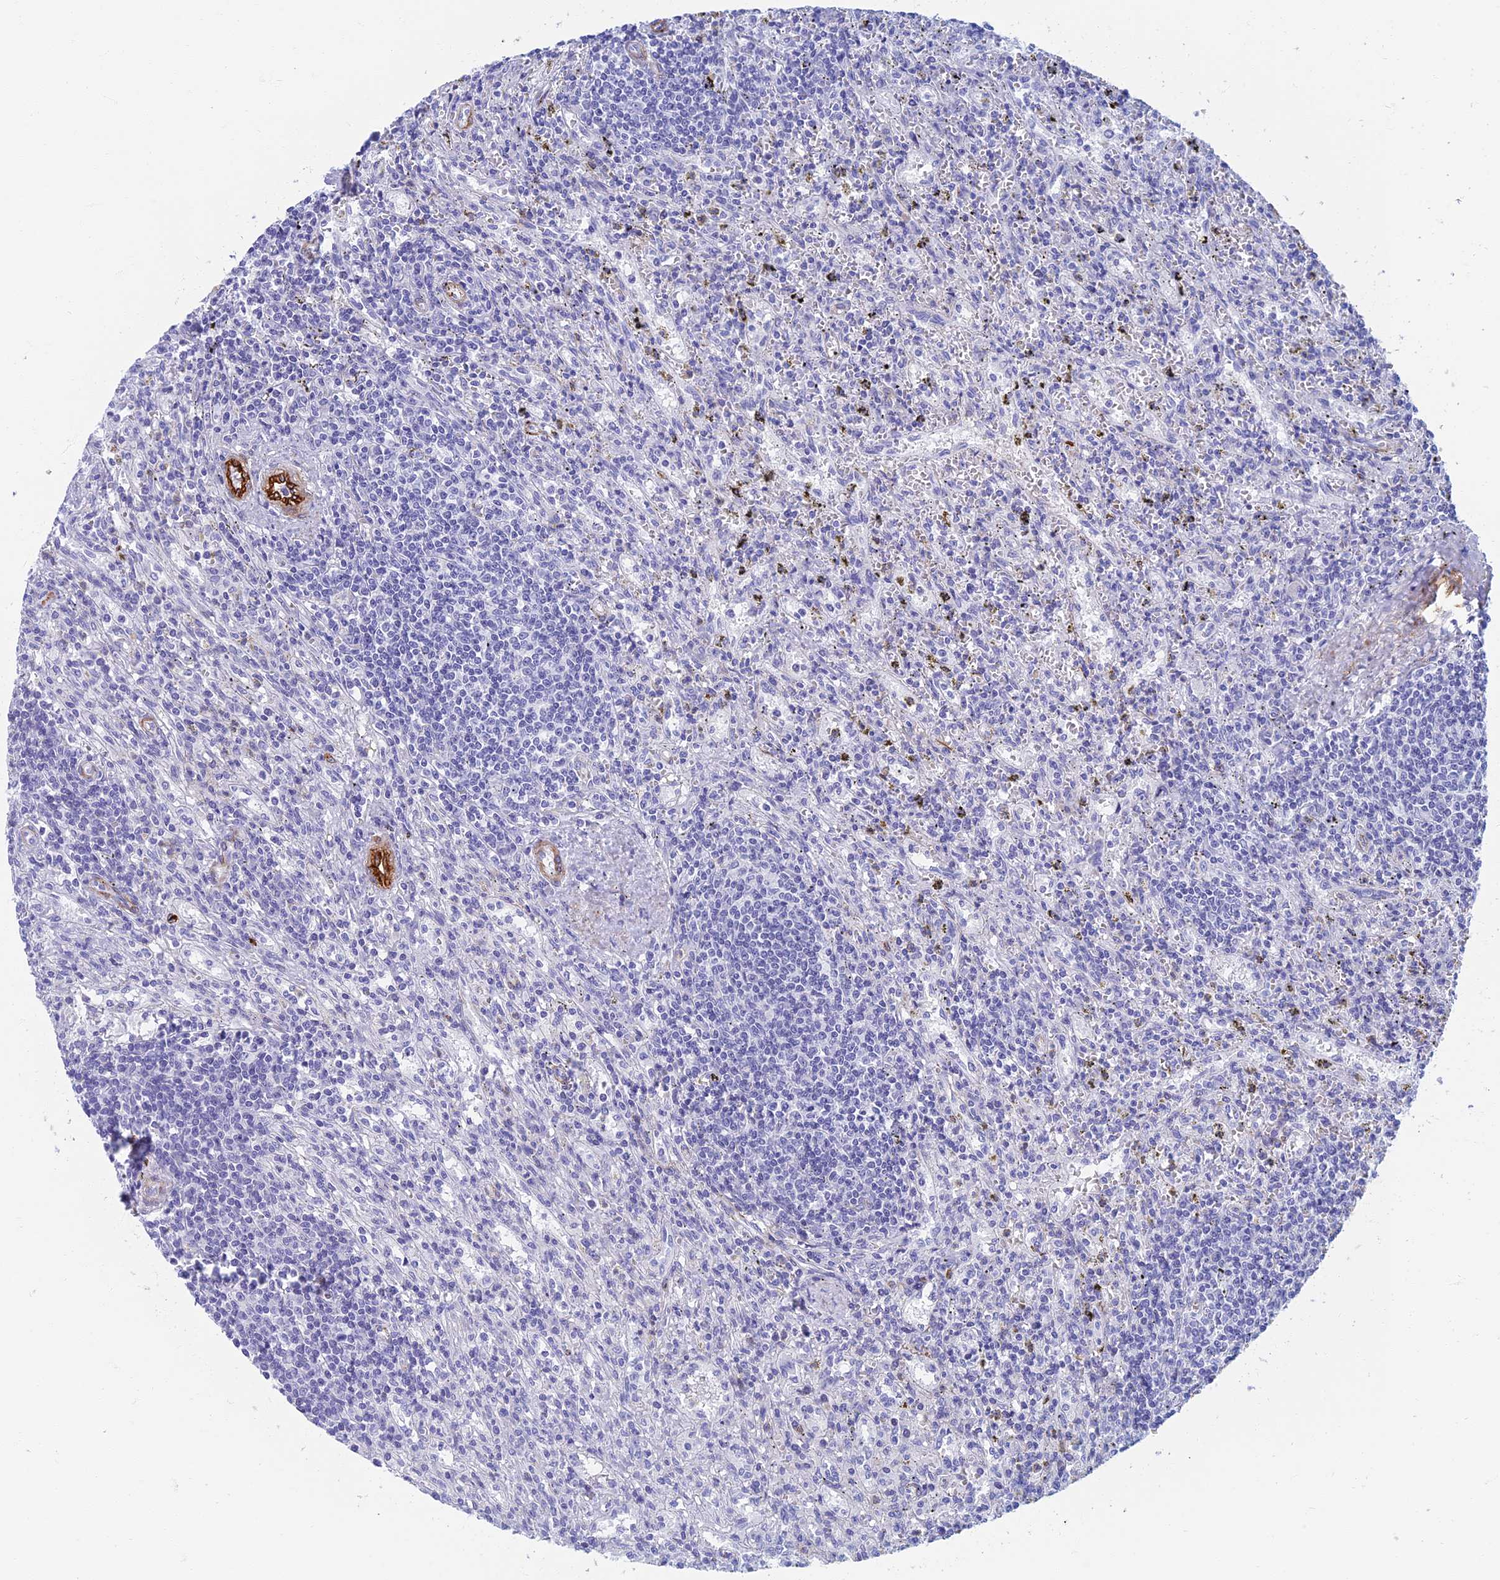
{"staining": {"intensity": "negative", "quantity": "none", "location": "none"}, "tissue": "lymphoma", "cell_type": "Tumor cells", "image_type": "cancer", "snomed": [{"axis": "morphology", "description": "Malignant lymphoma, non-Hodgkin's type, Low grade"}, {"axis": "topography", "description": "Spleen"}], "caption": "A high-resolution histopathology image shows IHC staining of malignant lymphoma, non-Hodgkin's type (low-grade), which displays no significant staining in tumor cells.", "gene": "ETFRF1", "patient": {"sex": "male", "age": 76}}